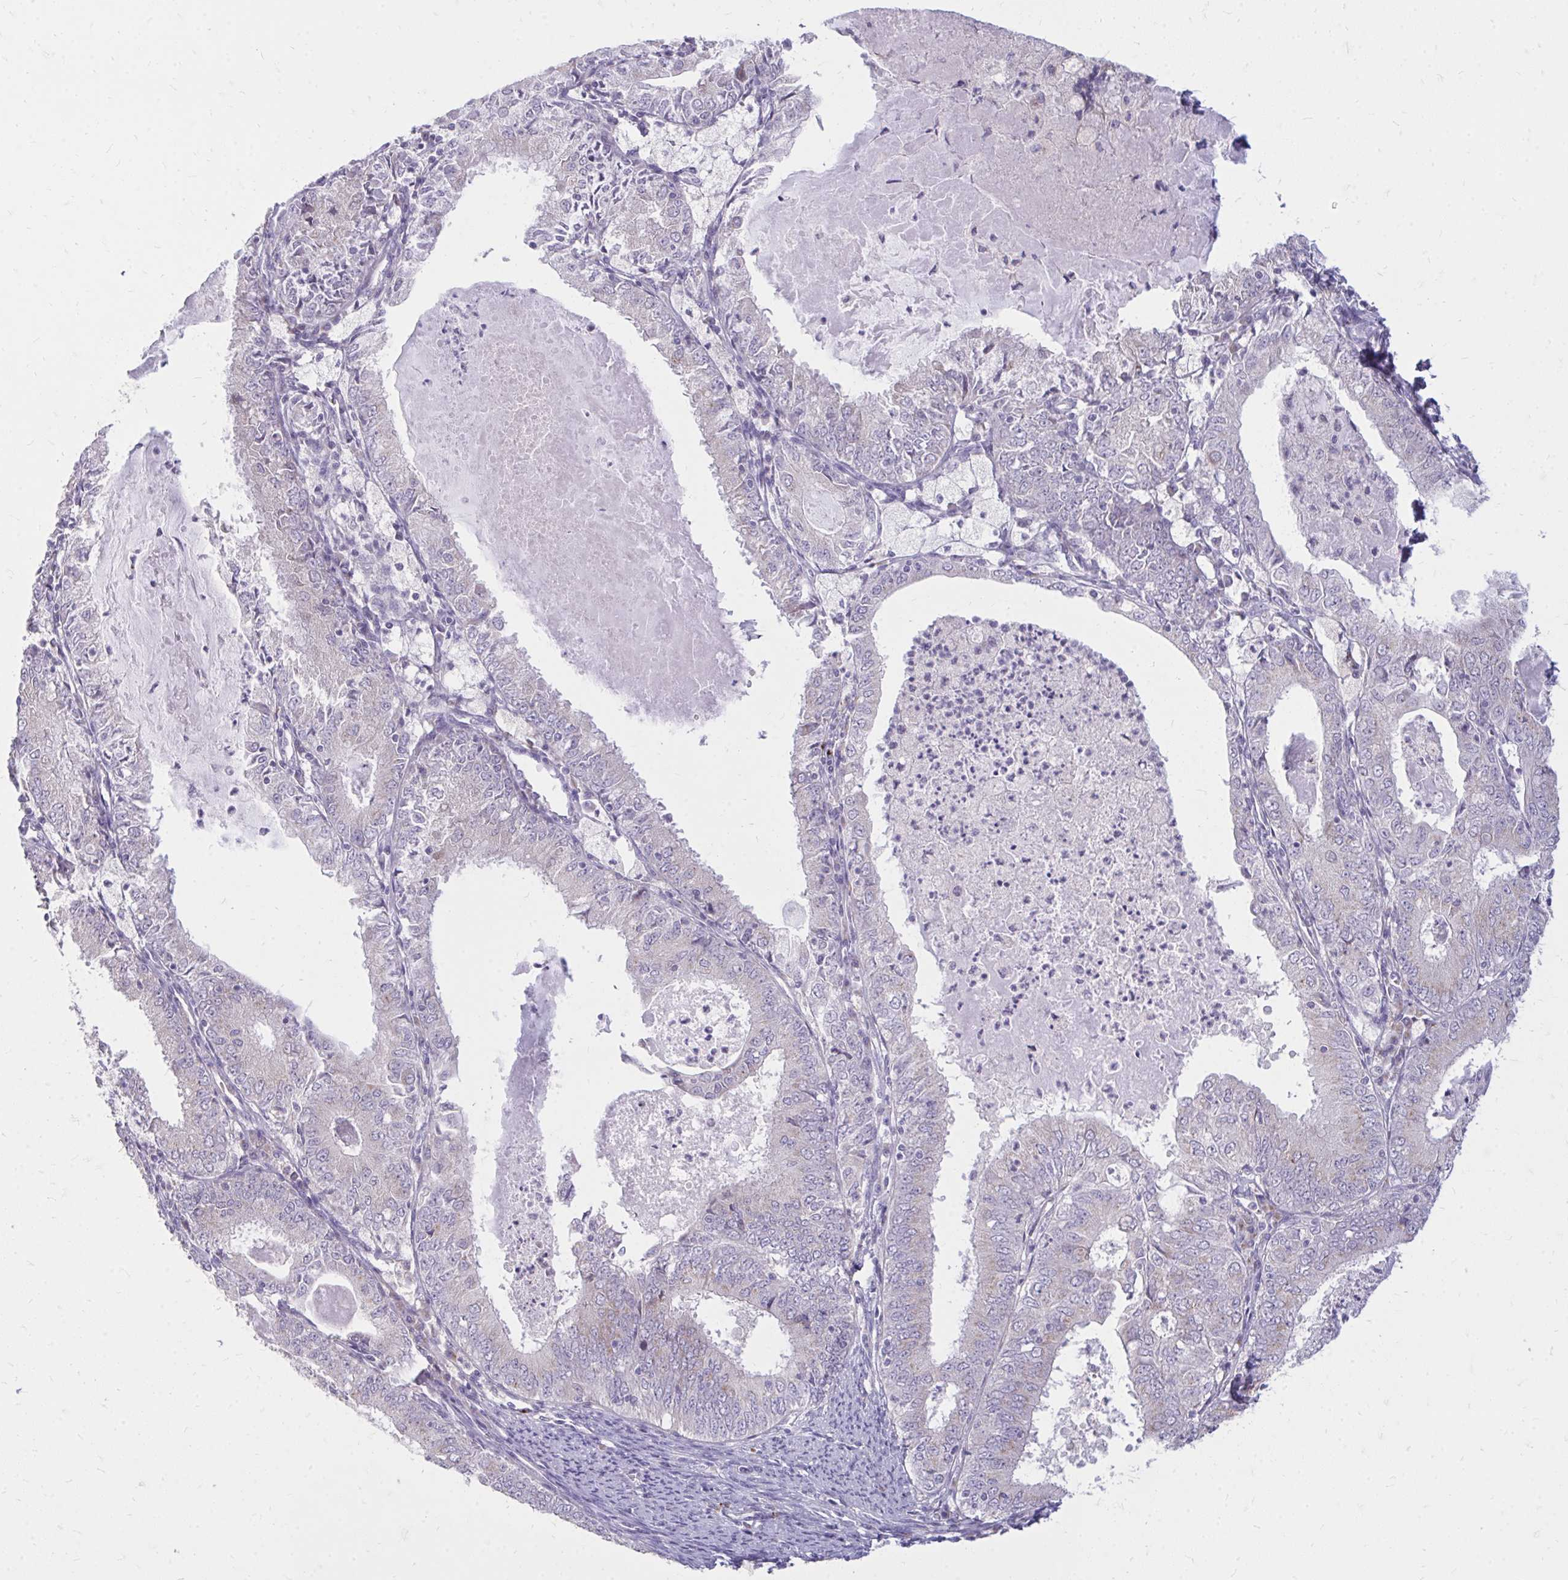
{"staining": {"intensity": "negative", "quantity": "none", "location": "none"}, "tissue": "endometrial cancer", "cell_type": "Tumor cells", "image_type": "cancer", "snomed": [{"axis": "morphology", "description": "Adenocarcinoma, NOS"}, {"axis": "topography", "description": "Endometrium"}], "caption": "The image reveals no significant expression in tumor cells of endometrial cancer.", "gene": "RAB6B", "patient": {"sex": "female", "age": 57}}